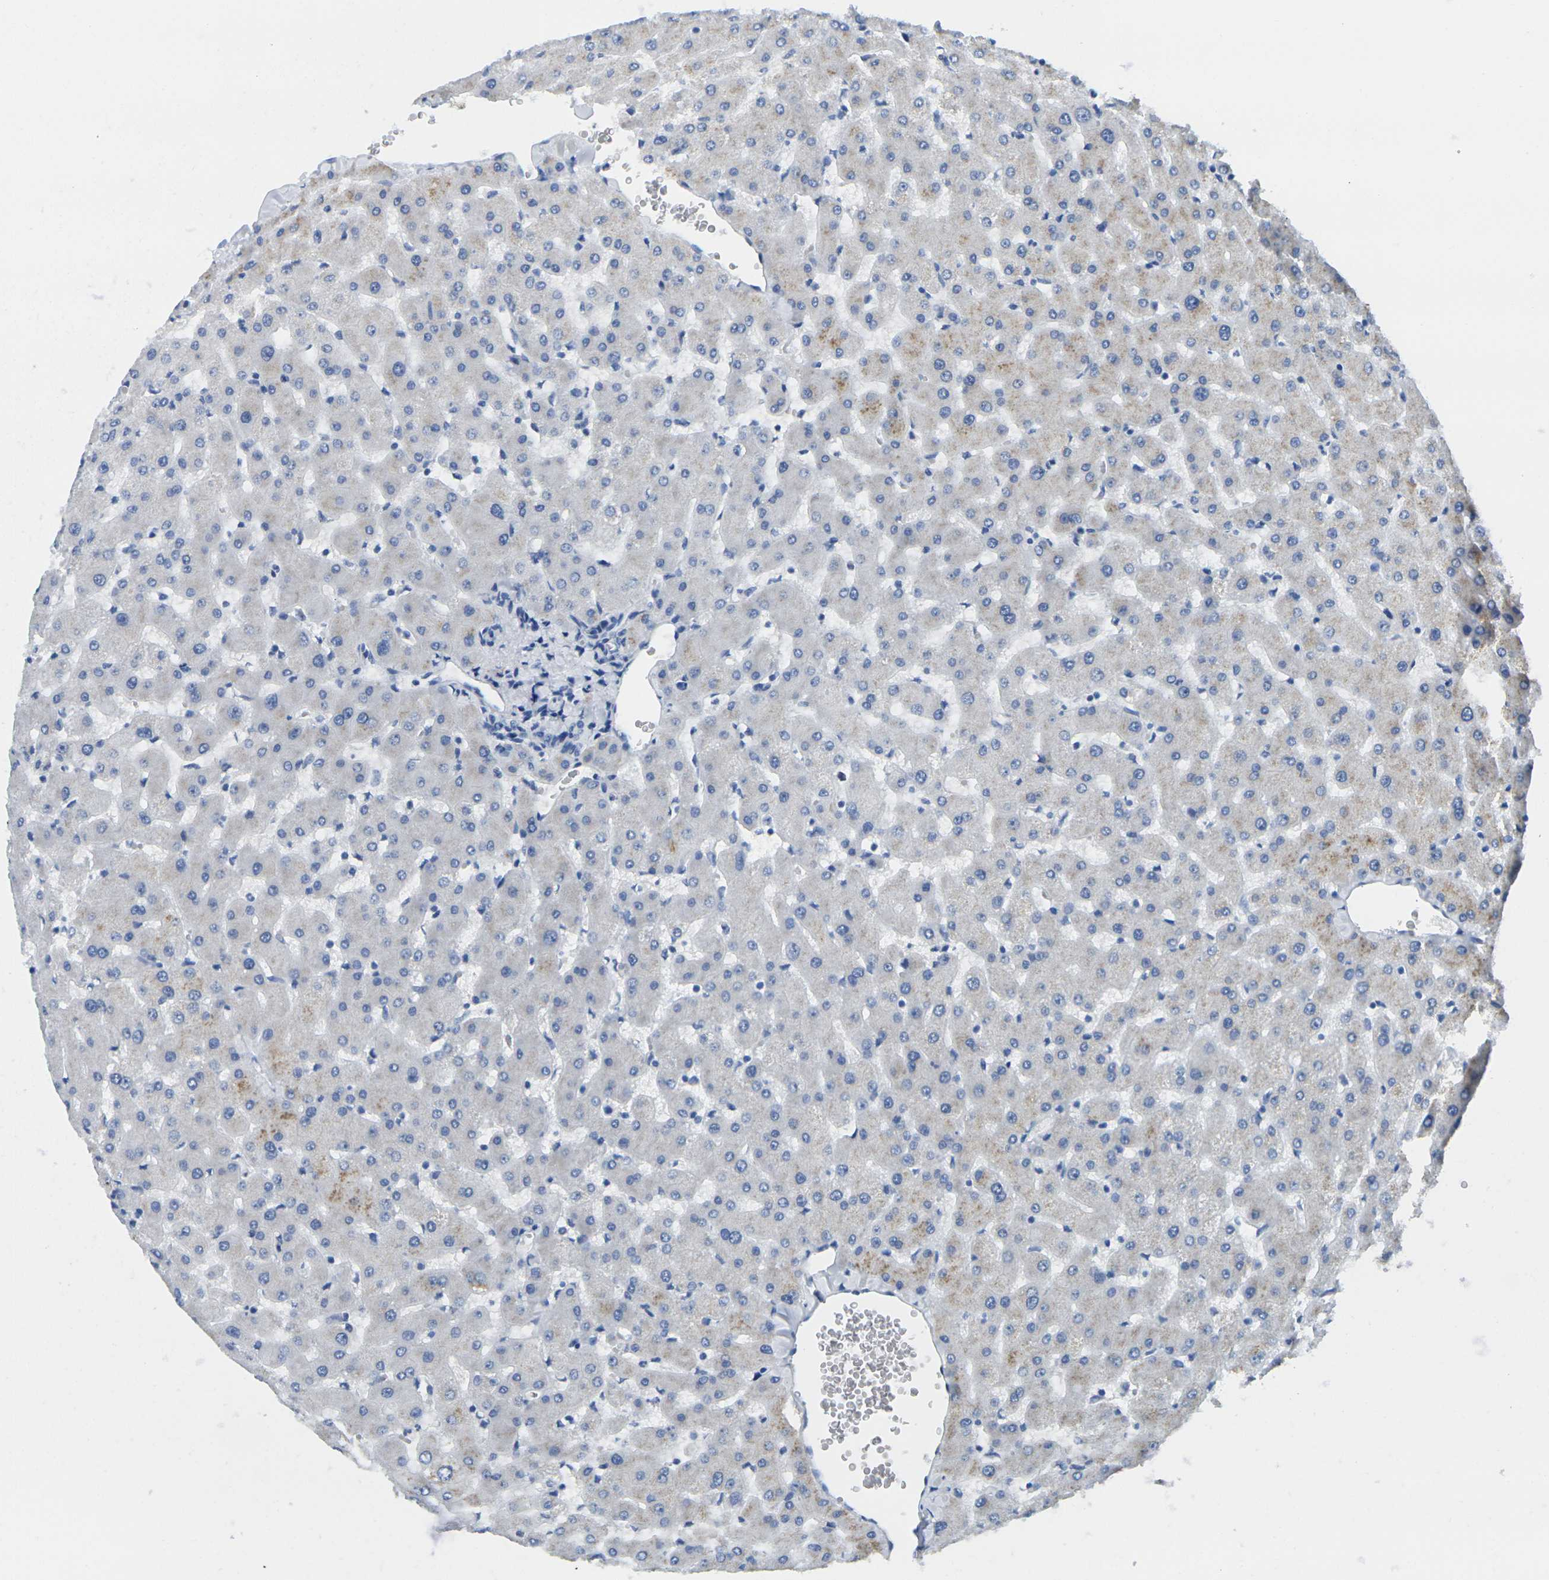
{"staining": {"intensity": "negative", "quantity": "none", "location": "none"}, "tissue": "liver", "cell_type": "Cholangiocytes", "image_type": "normal", "snomed": [{"axis": "morphology", "description": "Normal tissue, NOS"}, {"axis": "topography", "description": "Liver"}], "caption": "This is an immunohistochemistry (IHC) micrograph of benign liver. There is no expression in cholangiocytes.", "gene": "FAM3D", "patient": {"sex": "female", "age": 63}}